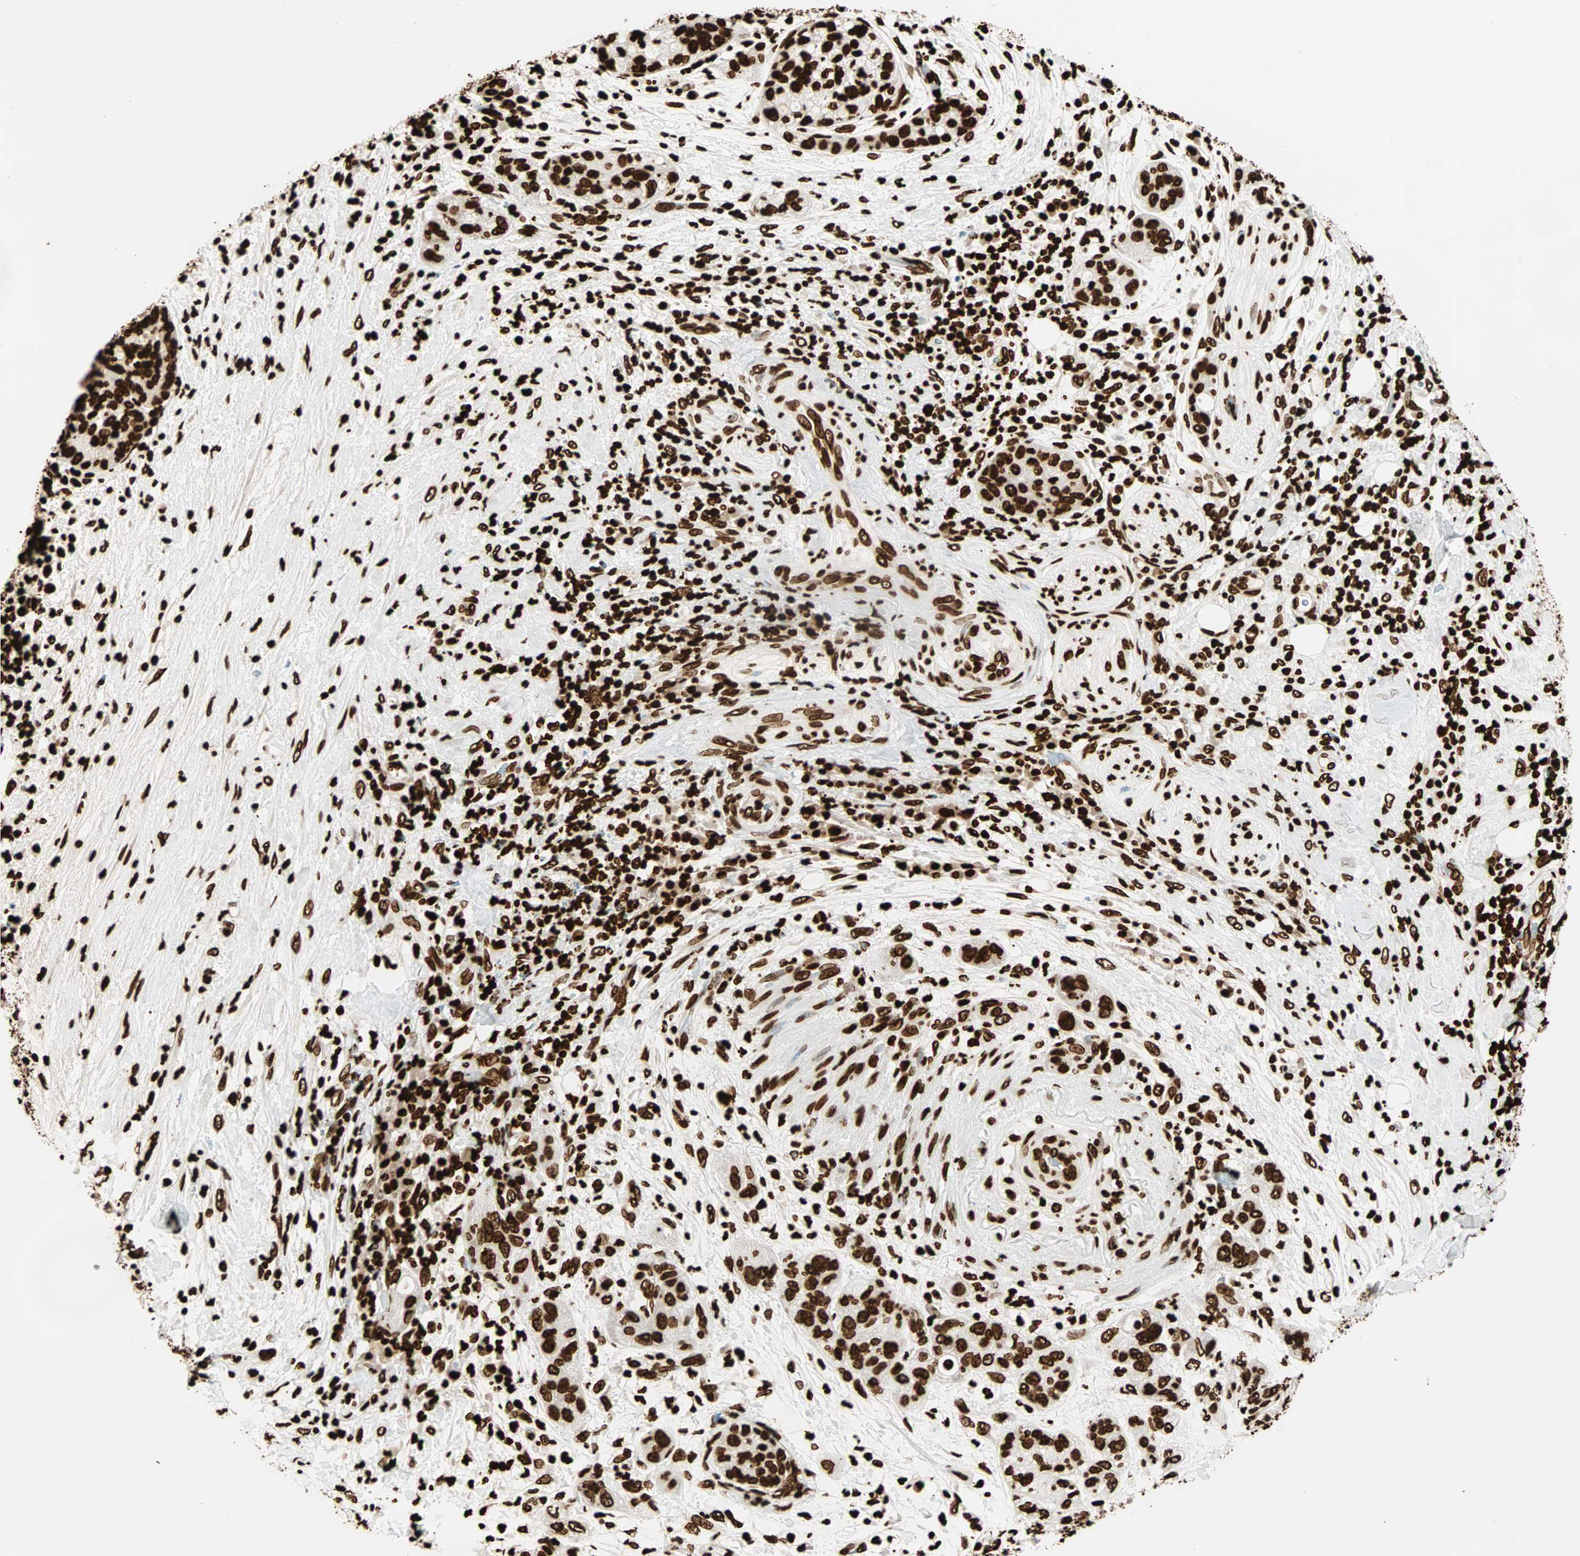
{"staining": {"intensity": "strong", "quantity": ">75%", "location": "nuclear"}, "tissue": "pancreatic cancer", "cell_type": "Tumor cells", "image_type": "cancer", "snomed": [{"axis": "morphology", "description": "Adenocarcinoma, NOS"}, {"axis": "topography", "description": "Pancreas"}], "caption": "Immunohistochemical staining of pancreatic cancer (adenocarcinoma) reveals high levels of strong nuclear protein staining in about >75% of tumor cells.", "gene": "GLI2", "patient": {"sex": "female", "age": 78}}